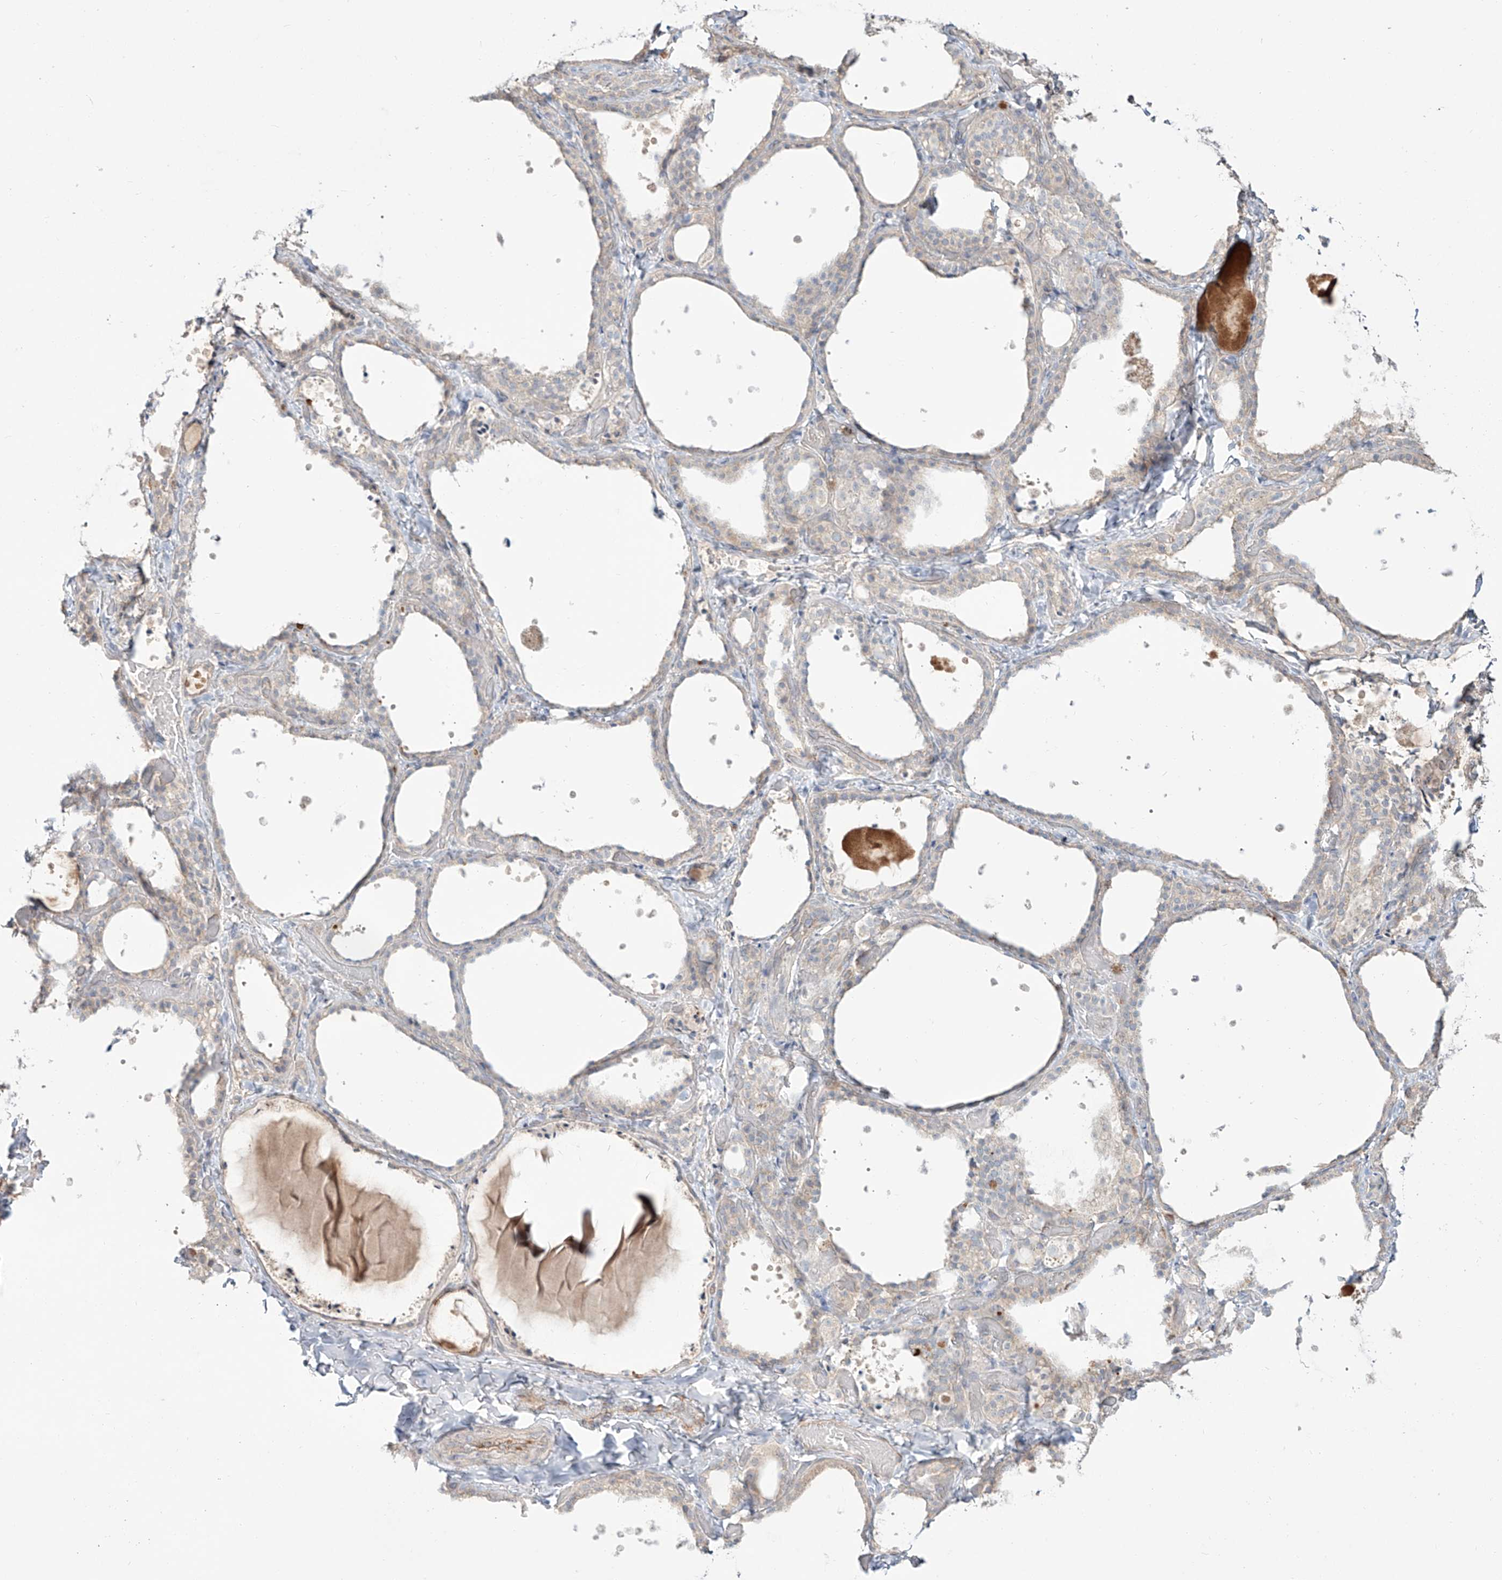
{"staining": {"intensity": "weak", "quantity": "25%-75%", "location": "cytoplasmic/membranous"}, "tissue": "thyroid gland", "cell_type": "Glandular cells", "image_type": "normal", "snomed": [{"axis": "morphology", "description": "Normal tissue, NOS"}, {"axis": "topography", "description": "Thyroid gland"}], "caption": "Weak cytoplasmic/membranous expression for a protein is present in approximately 25%-75% of glandular cells of normal thyroid gland using IHC.", "gene": "ERO1A", "patient": {"sex": "female", "age": 44}}